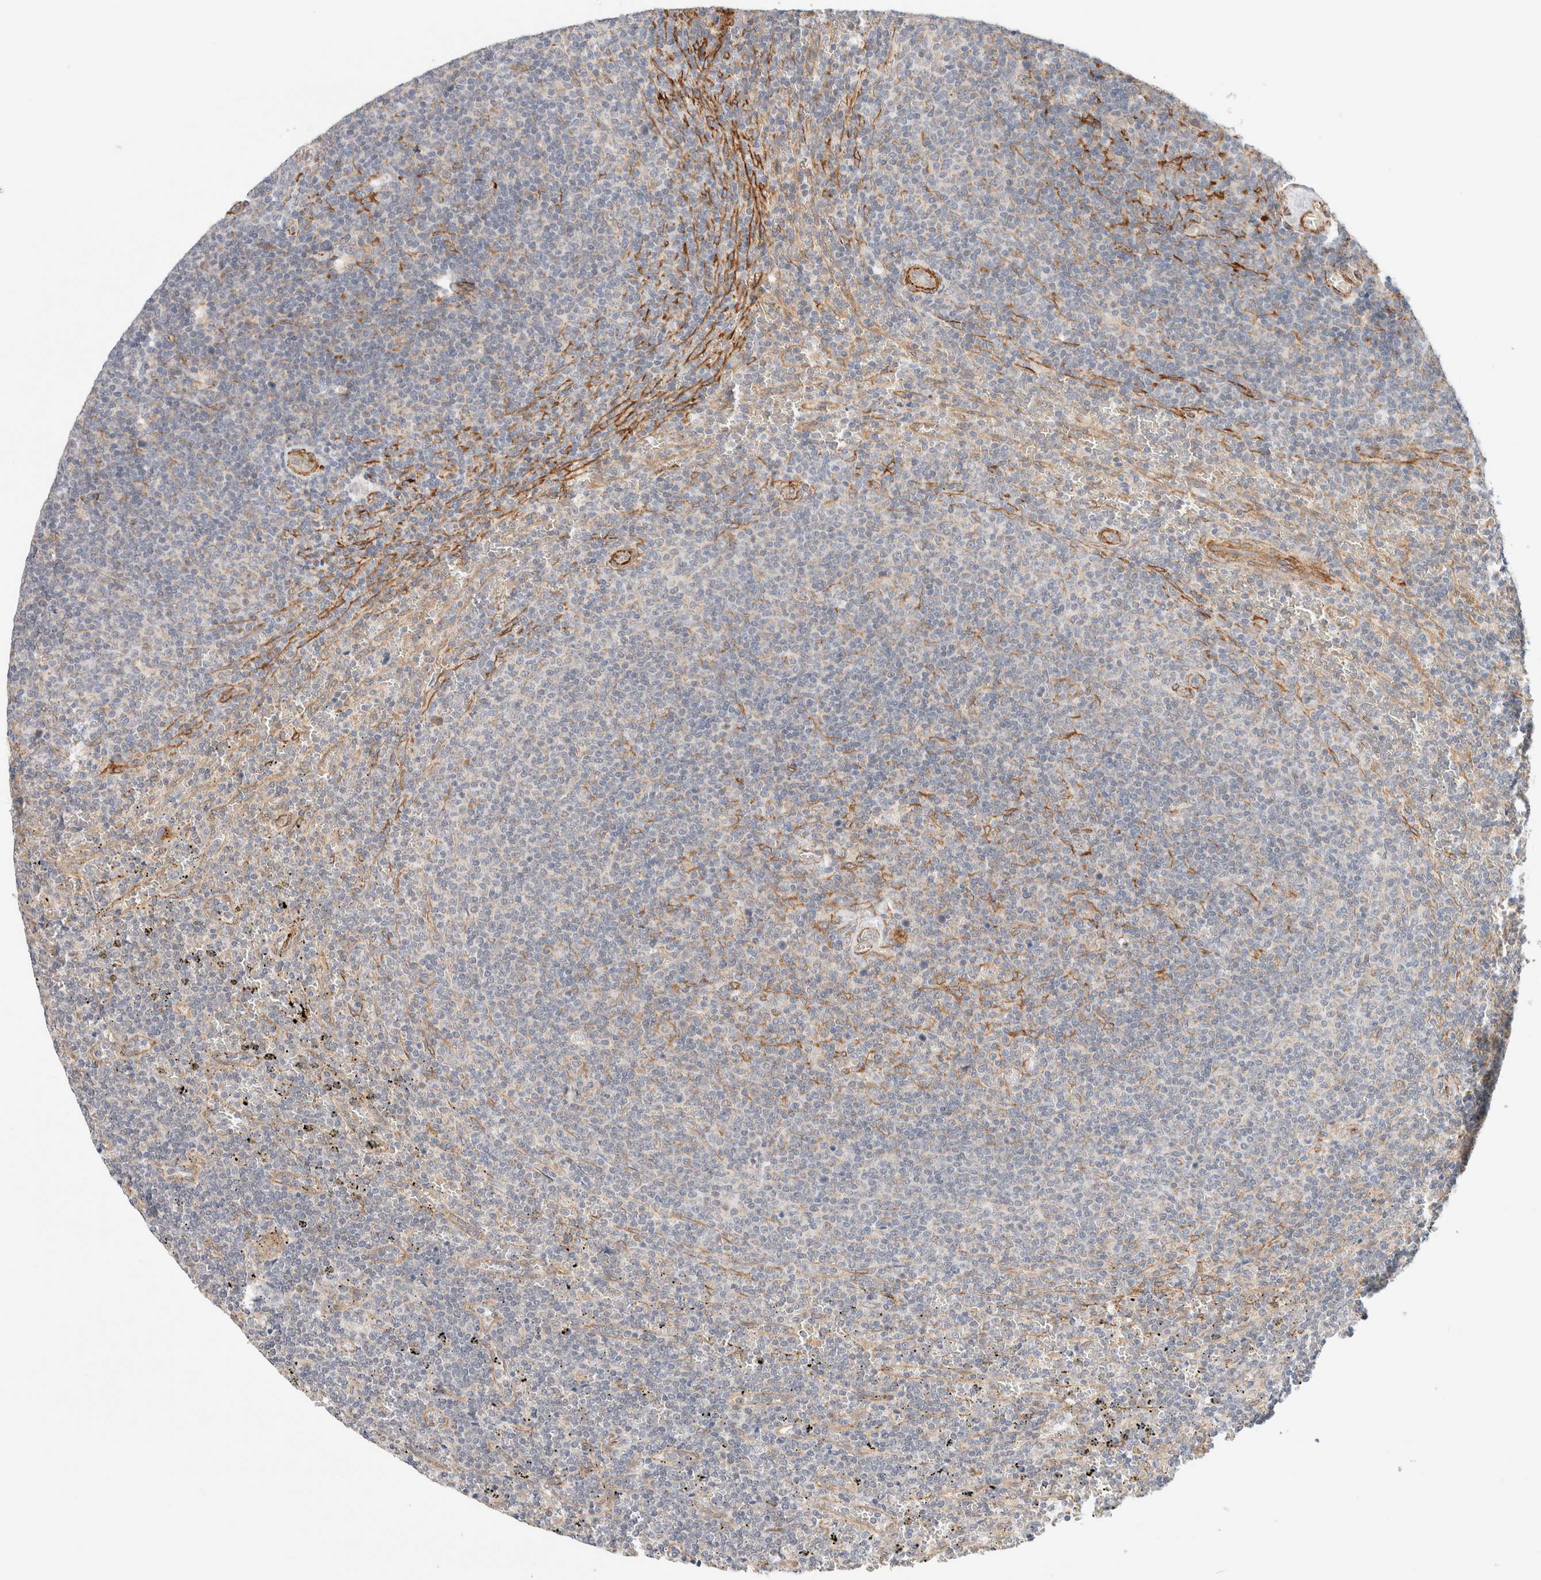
{"staining": {"intensity": "negative", "quantity": "none", "location": "none"}, "tissue": "lymphoma", "cell_type": "Tumor cells", "image_type": "cancer", "snomed": [{"axis": "morphology", "description": "Malignant lymphoma, non-Hodgkin's type, Low grade"}, {"axis": "topography", "description": "Spleen"}], "caption": "This histopathology image is of malignant lymphoma, non-Hodgkin's type (low-grade) stained with immunohistochemistry to label a protein in brown with the nuclei are counter-stained blue. There is no staining in tumor cells.", "gene": "RRP15", "patient": {"sex": "female", "age": 19}}